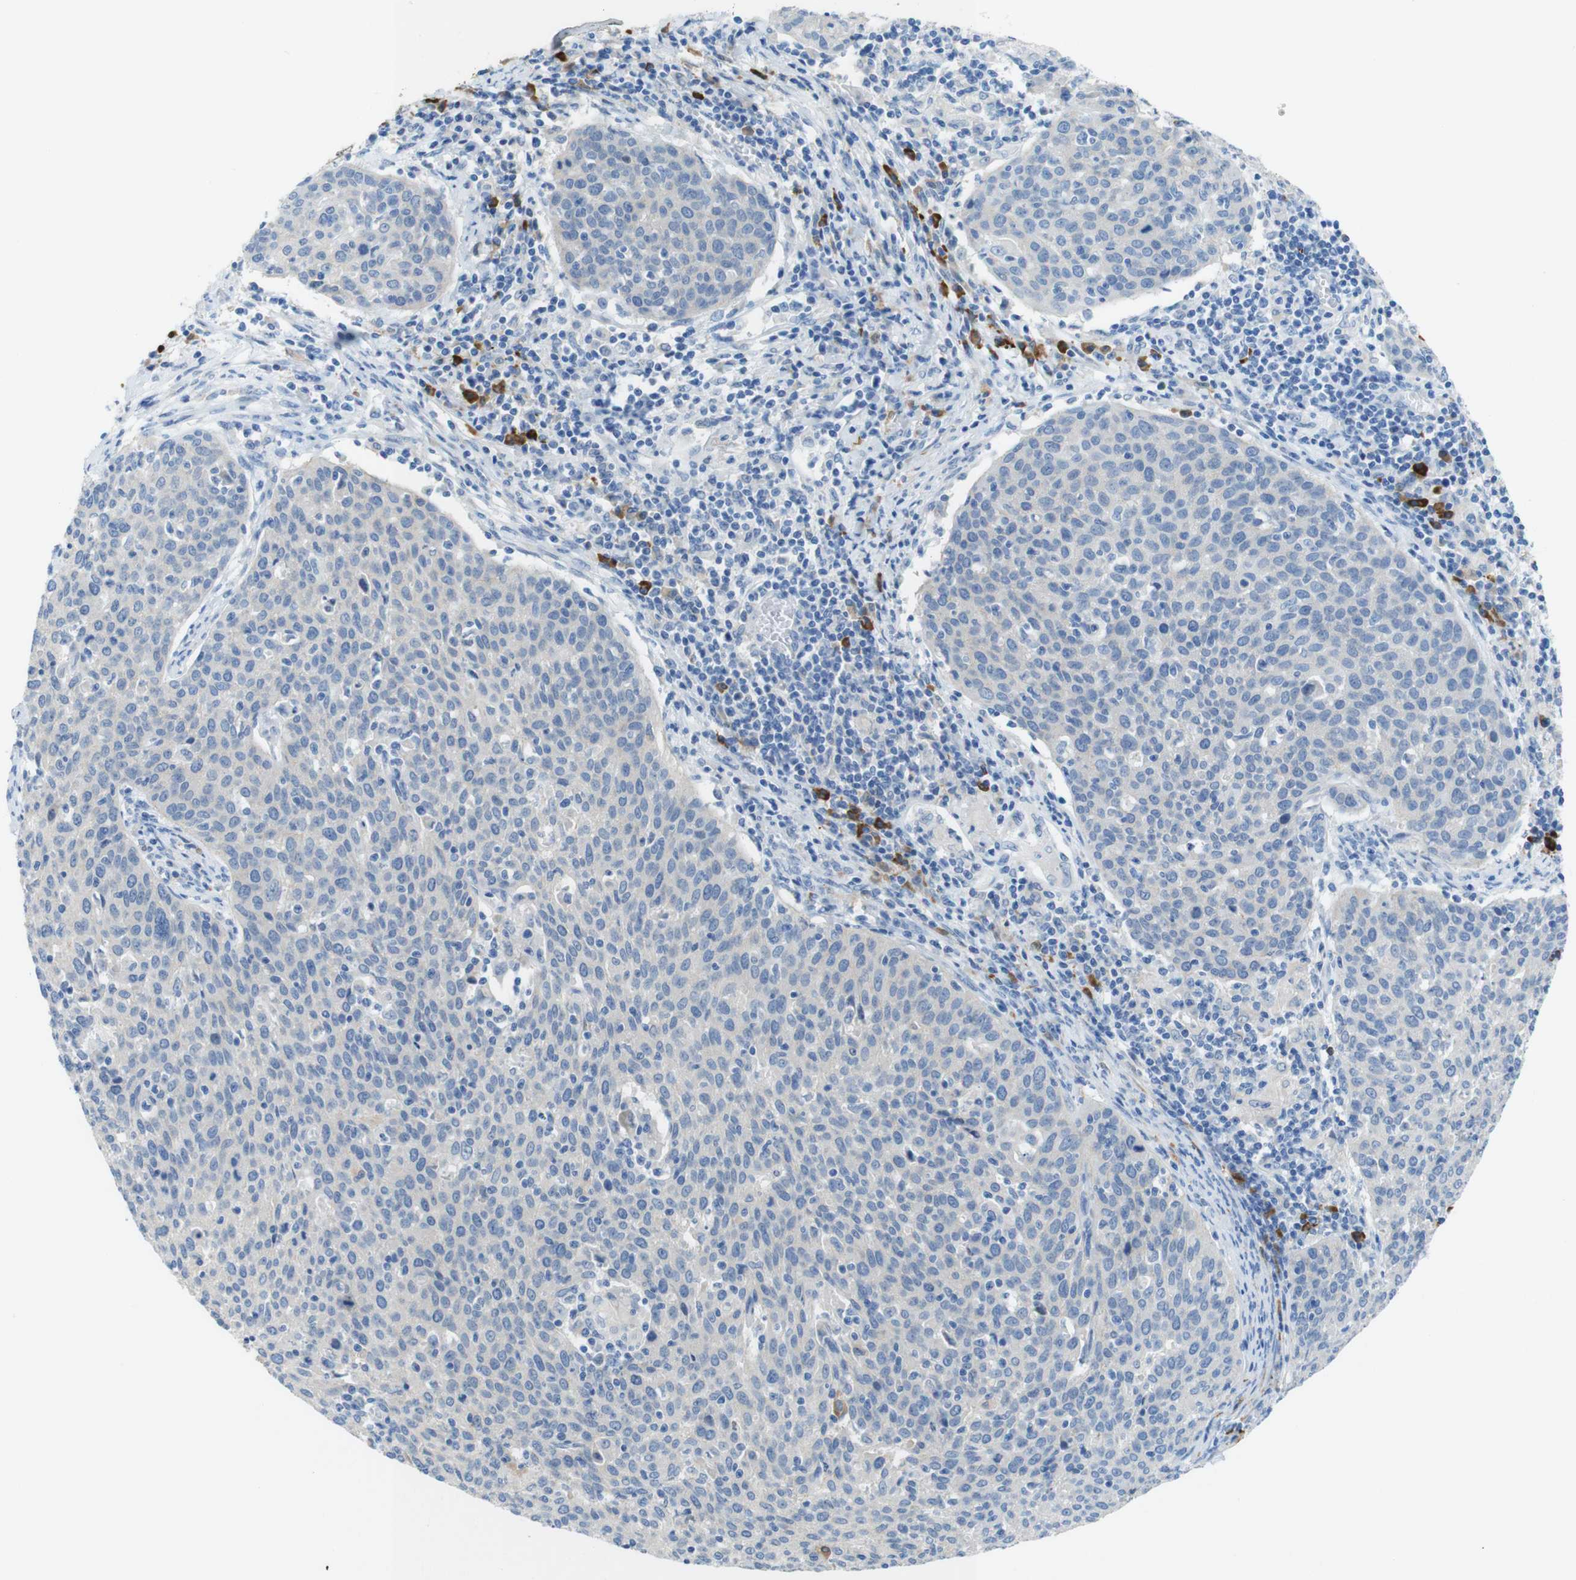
{"staining": {"intensity": "negative", "quantity": "none", "location": "none"}, "tissue": "cervical cancer", "cell_type": "Tumor cells", "image_type": "cancer", "snomed": [{"axis": "morphology", "description": "Squamous cell carcinoma, NOS"}, {"axis": "topography", "description": "Cervix"}], "caption": "Tumor cells are negative for brown protein staining in cervical cancer (squamous cell carcinoma).", "gene": "CLMN", "patient": {"sex": "female", "age": 38}}